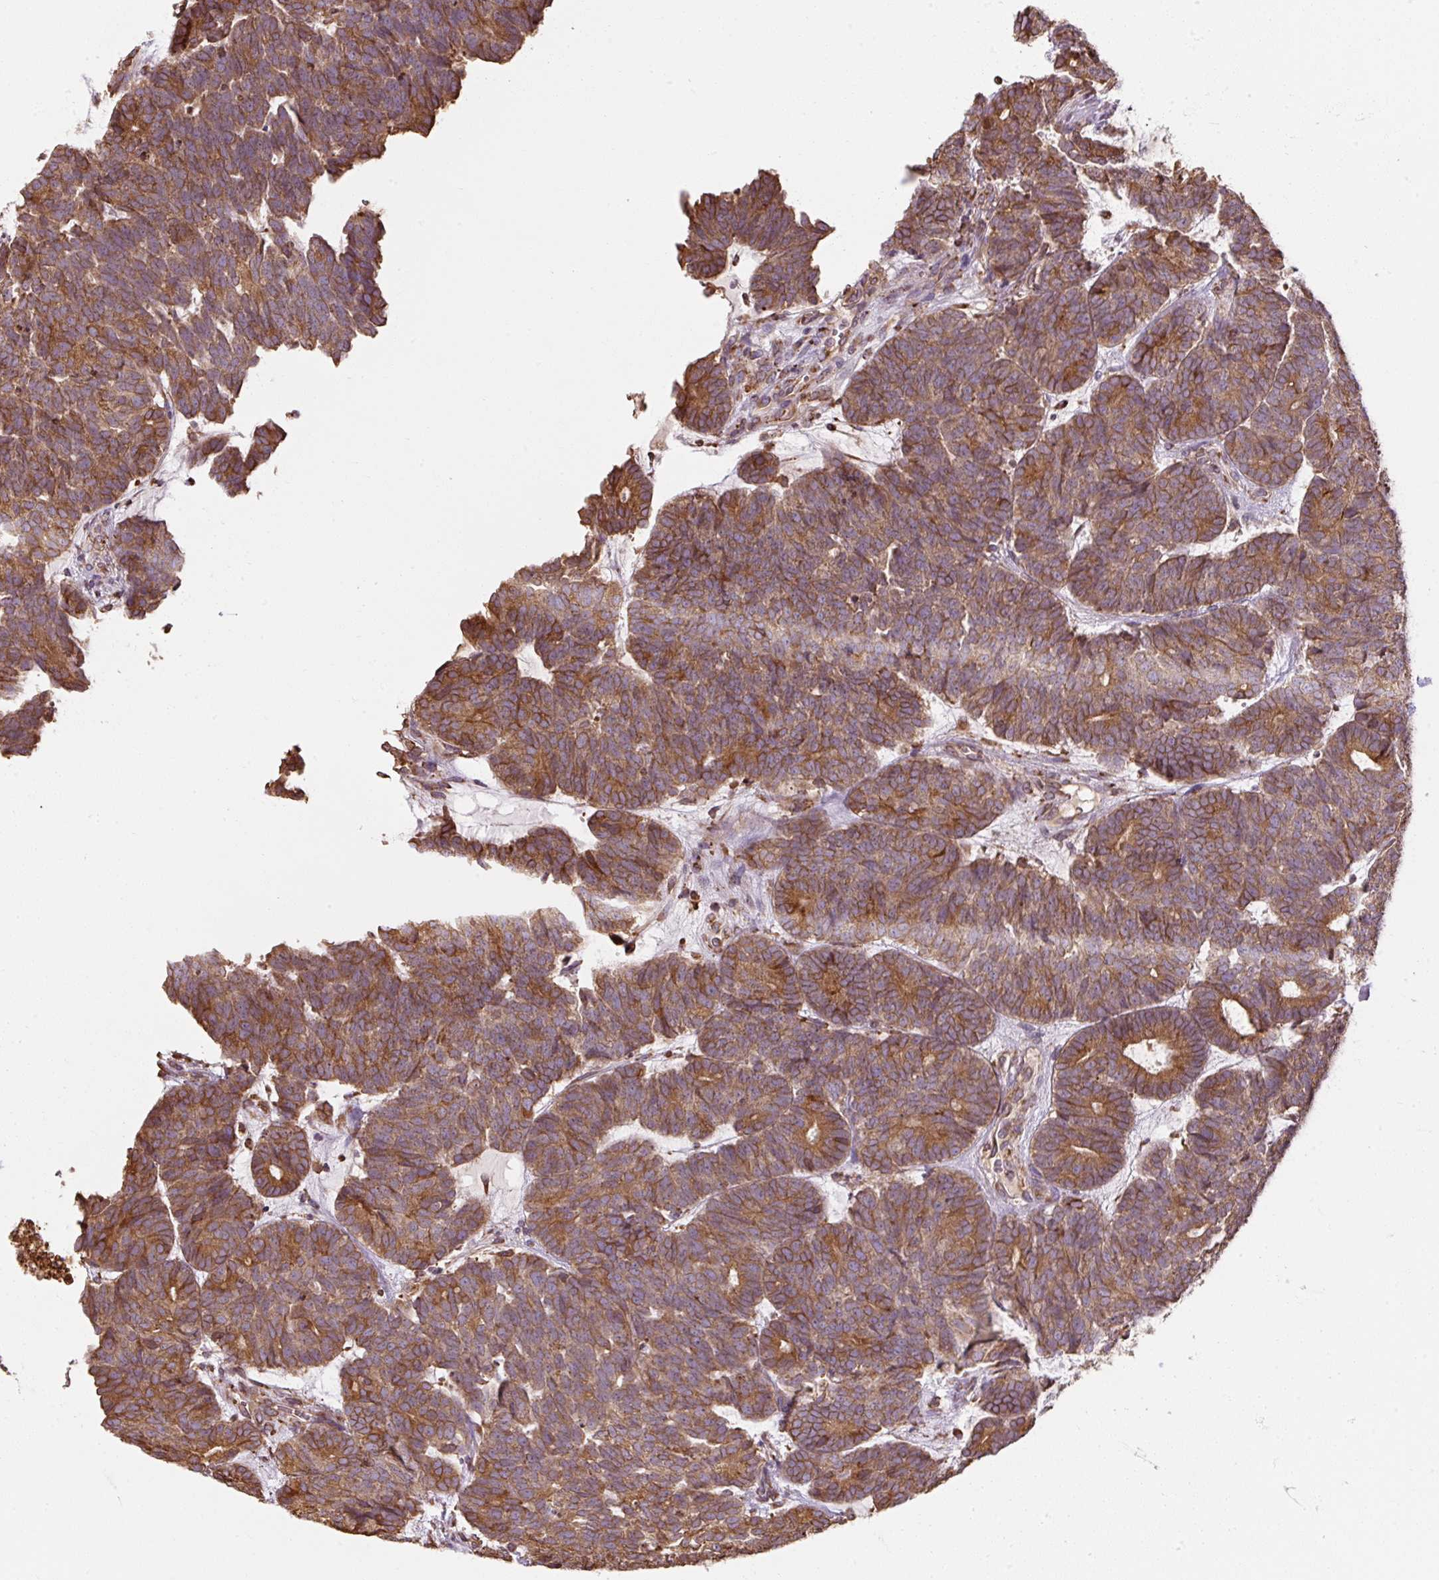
{"staining": {"intensity": "moderate", "quantity": ">75%", "location": "cytoplasmic/membranous"}, "tissue": "head and neck cancer", "cell_type": "Tumor cells", "image_type": "cancer", "snomed": [{"axis": "morphology", "description": "Adenocarcinoma, NOS"}, {"axis": "topography", "description": "Head-Neck"}], "caption": "This photomicrograph reveals immunohistochemistry (IHC) staining of head and neck cancer, with medium moderate cytoplasmic/membranous expression in about >75% of tumor cells.", "gene": "PRKCSH", "patient": {"sex": "female", "age": 81}}